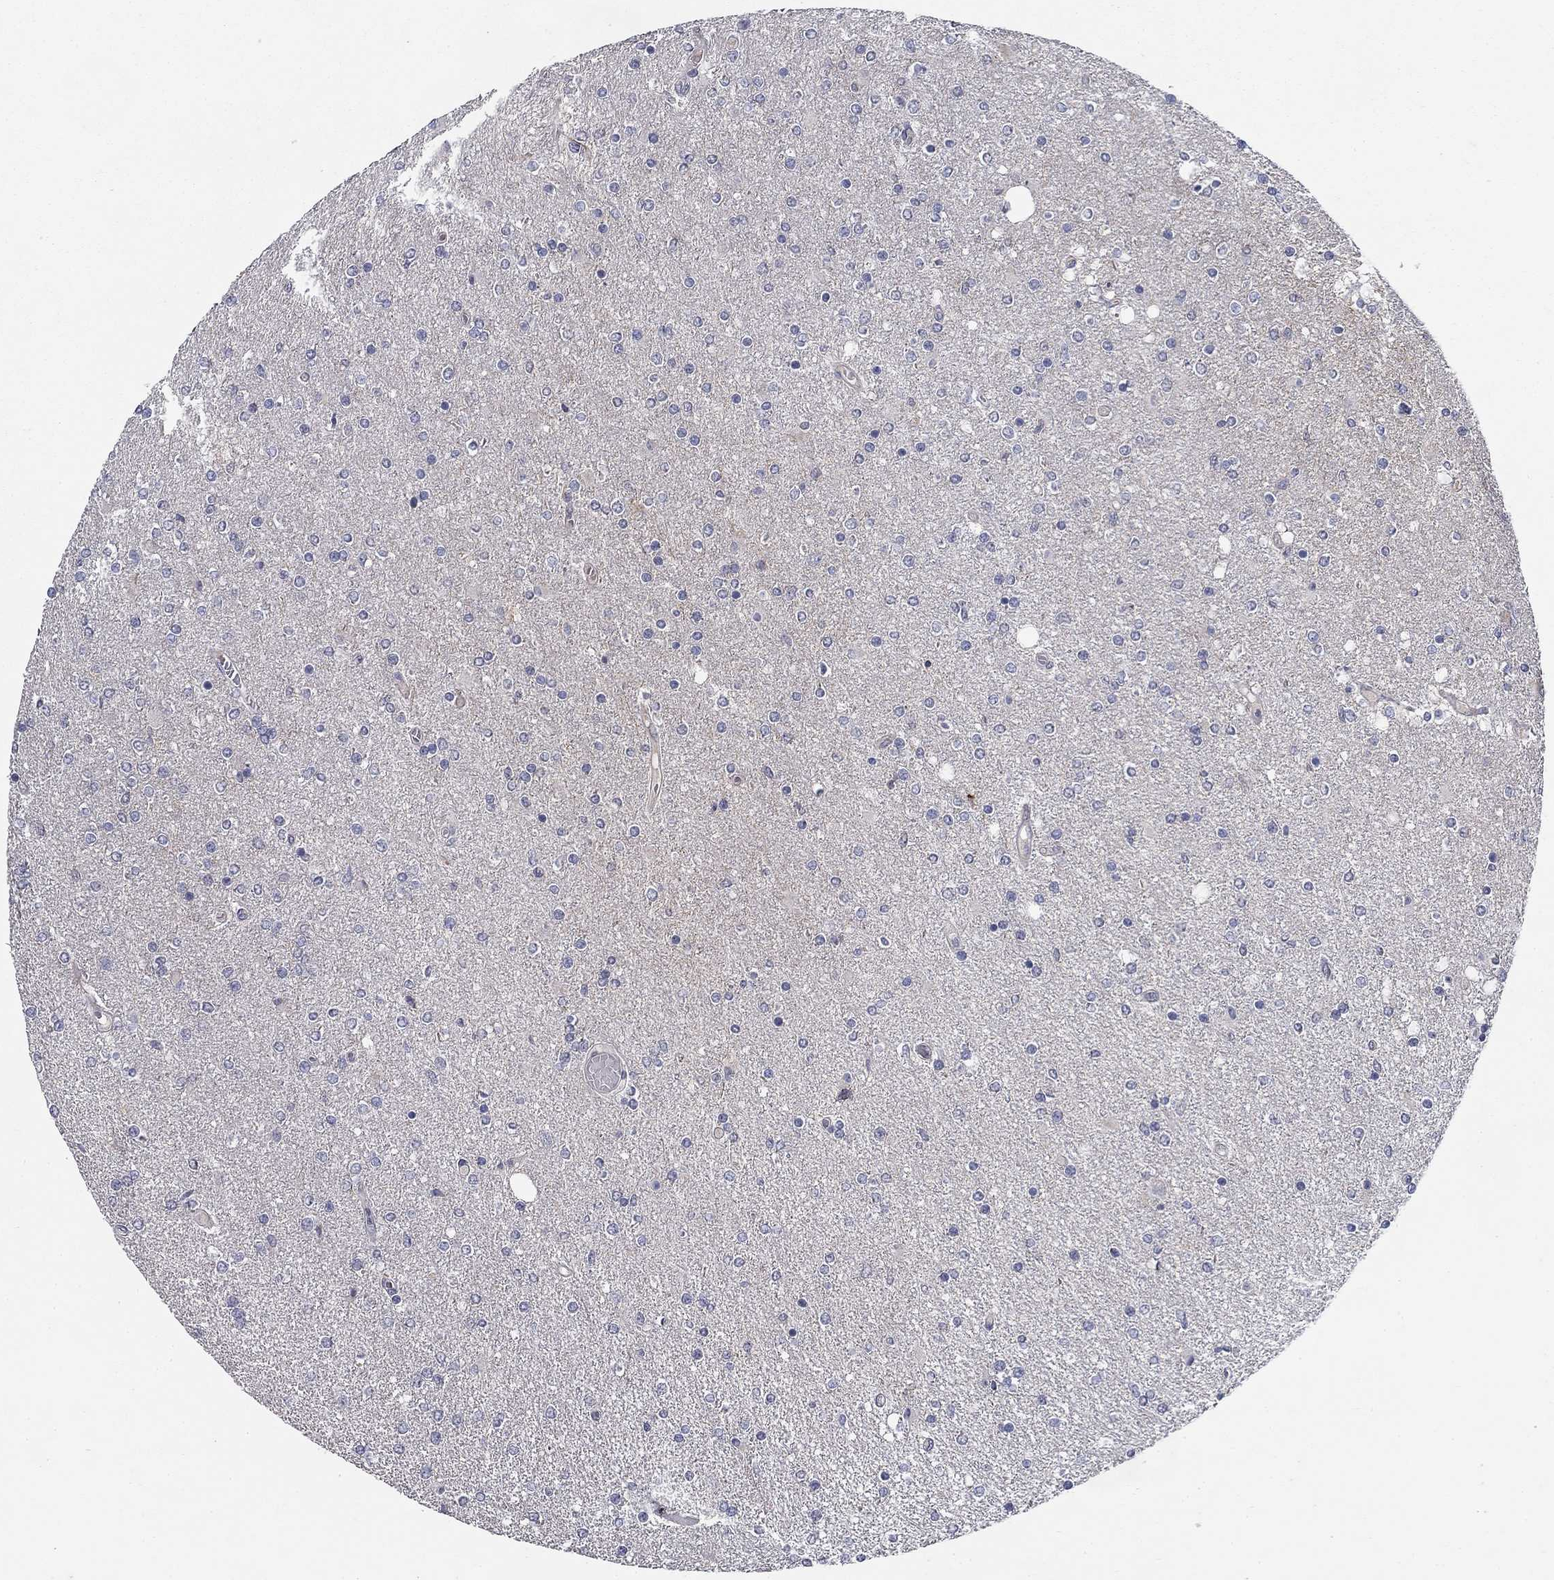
{"staining": {"intensity": "negative", "quantity": "none", "location": "none"}, "tissue": "glioma", "cell_type": "Tumor cells", "image_type": "cancer", "snomed": [{"axis": "morphology", "description": "Glioma, malignant, High grade"}, {"axis": "topography", "description": "Cerebral cortex"}], "caption": "There is no significant staining in tumor cells of glioma.", "gene": "CD274", "patient": {"sex": "male", "age": 70}}